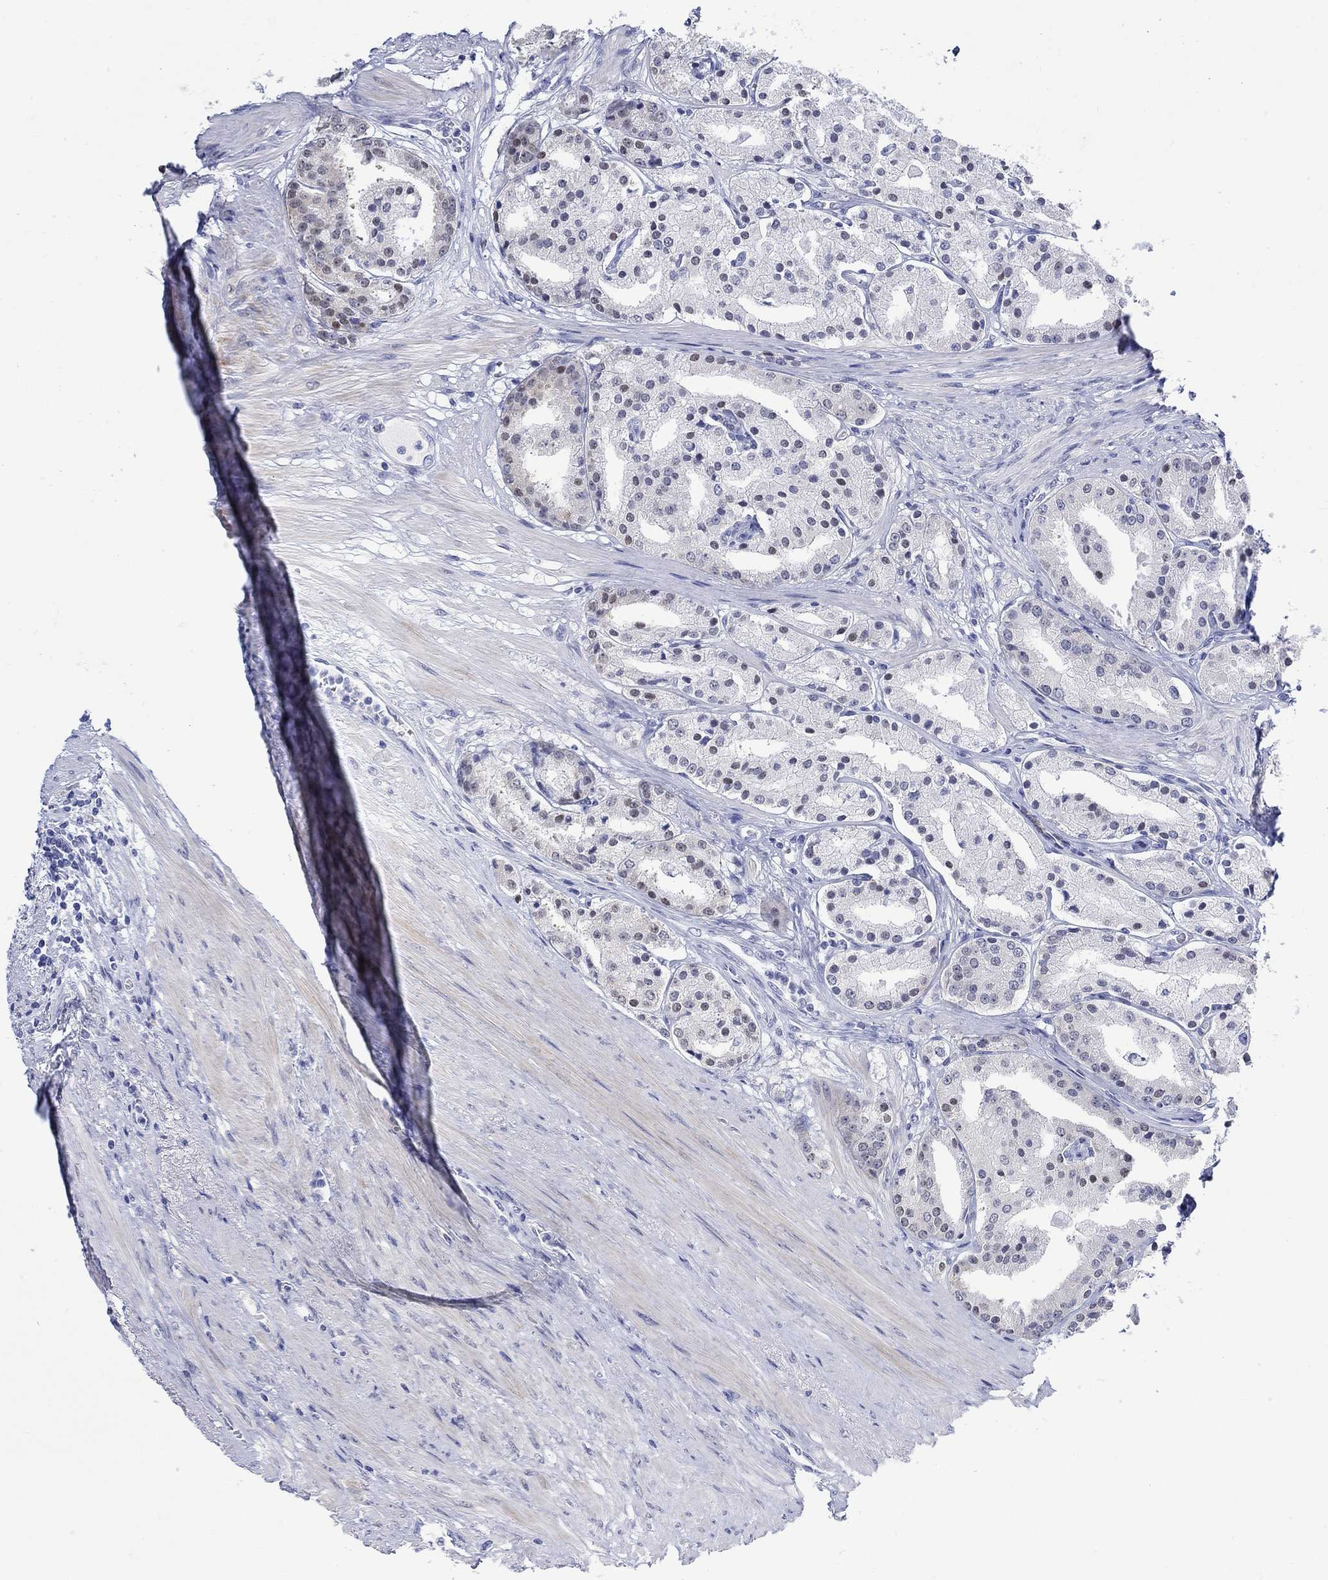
{"staining": {"intensity": "weak", "quantity": "<25%", "location": "cytoplasmic/membranous,nuclear"}, "tissue": "prostate cancer", "cell_type": "Tumor cells", "image_type": "cancer", "snomed": [{"axis": "morphology", "description": "Adenocarcinoma, NOS"}, {"axis": "topography", "description": "Prostate"}], "caption": "Immunohistochemistry (IHC) of prostate cancer exhibits no staining in tumor cells.", "gene": "MSI1", "patient": {"sex": "male", "age": 69}}